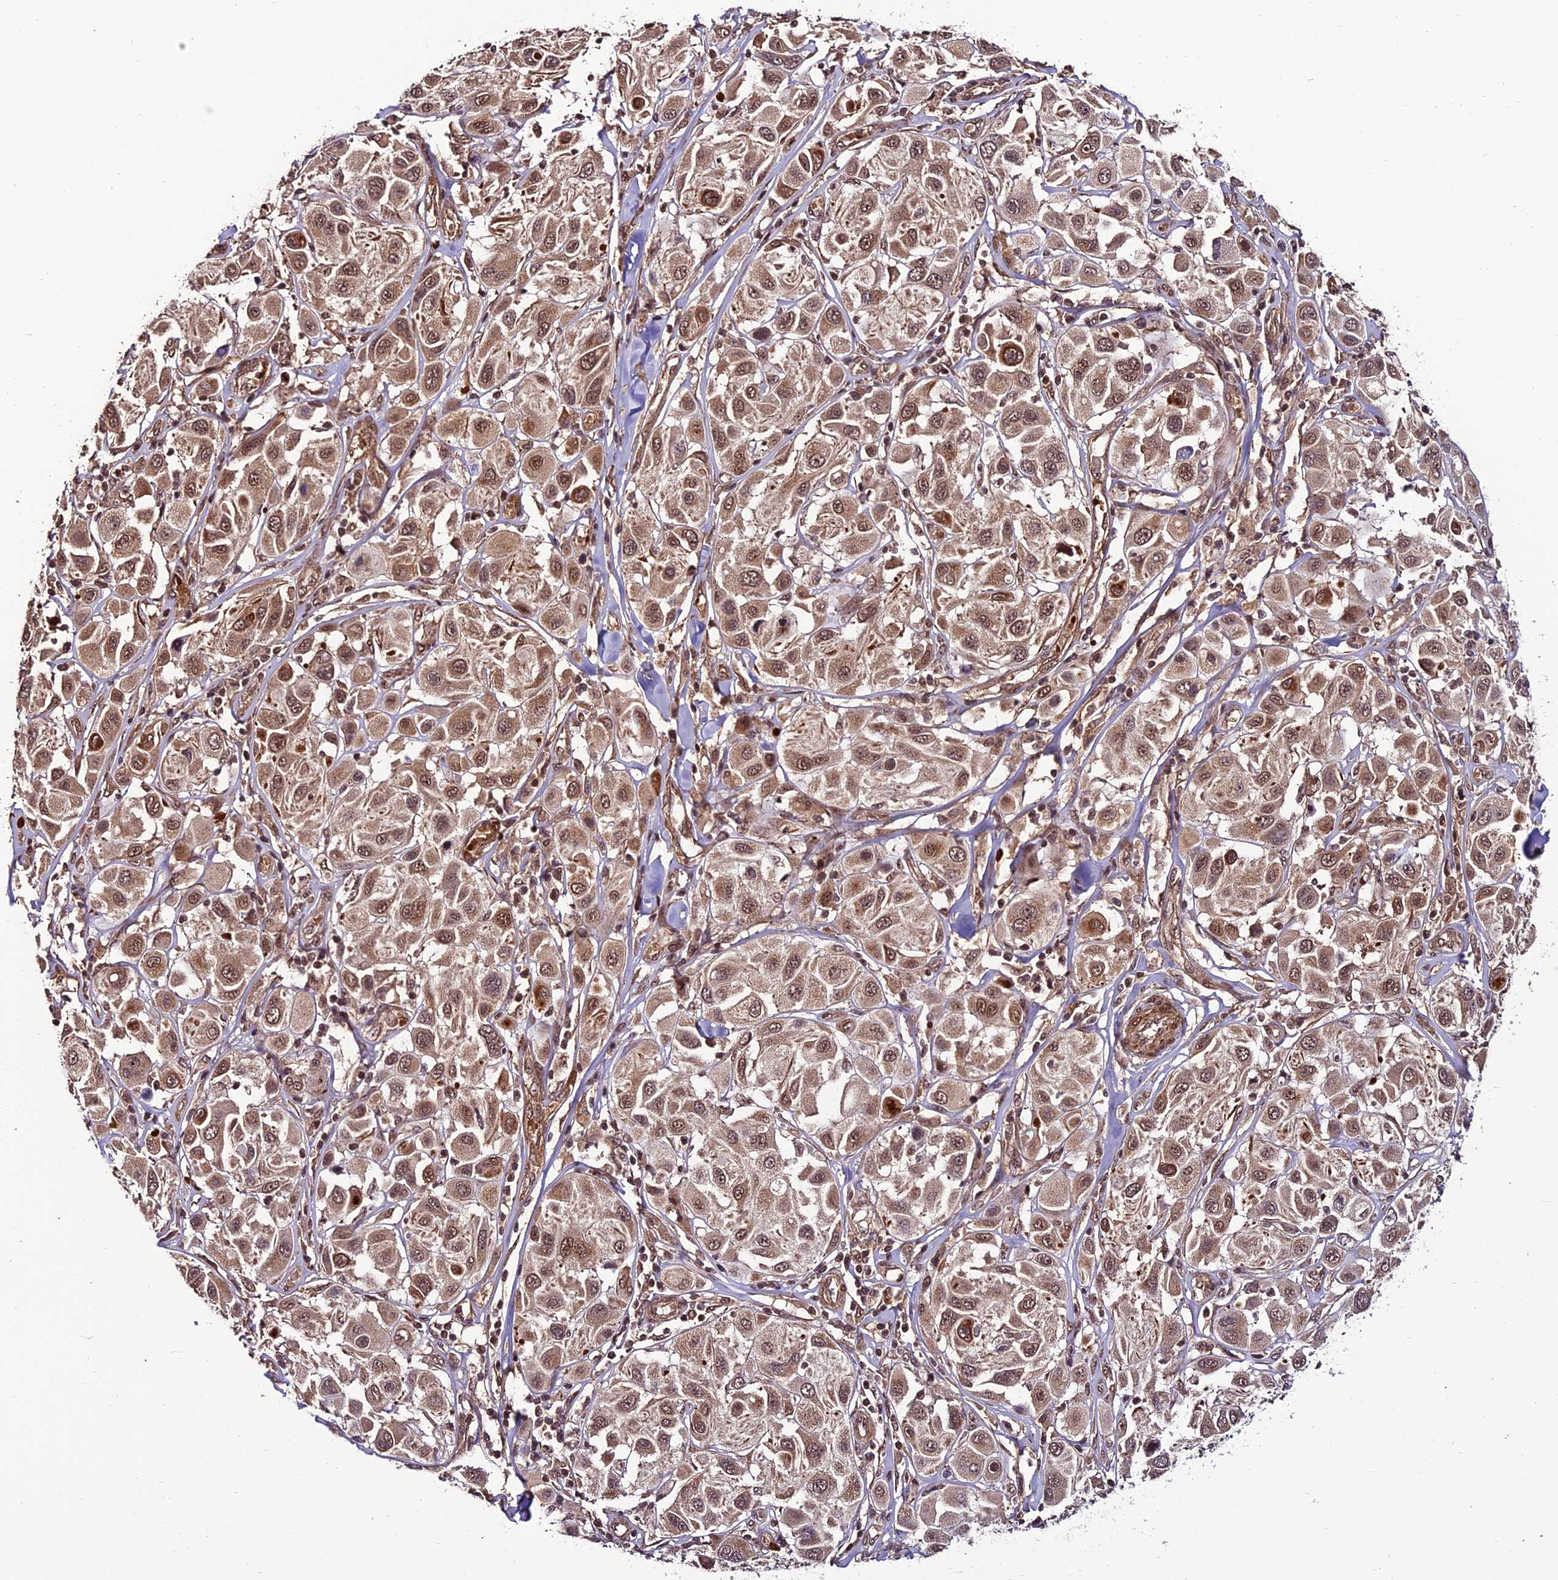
{"staining": {"intensity": "moderate", "quantity": ">75%", "location": "cytoplasmic/membranous,nuclear"}, "tissue": "melanoma", "cell_type": "Tumor cells", "image_type": "cancer", "snomed": [{"axis": "morphology", "description": "Malignant melanoma, Metastatic site"}, {"axis": "topography", "description": "Skin"}], "caption": "Malignant melanoma (metastatic site) was stained to show a protein in brown. There is medium levels of moderate cytoplasmic/membranous and nuclear positivity in approximately >75% of tumor cells.", "gene": "CABIN1", "patient": {"sex": "male", "age": 41}}